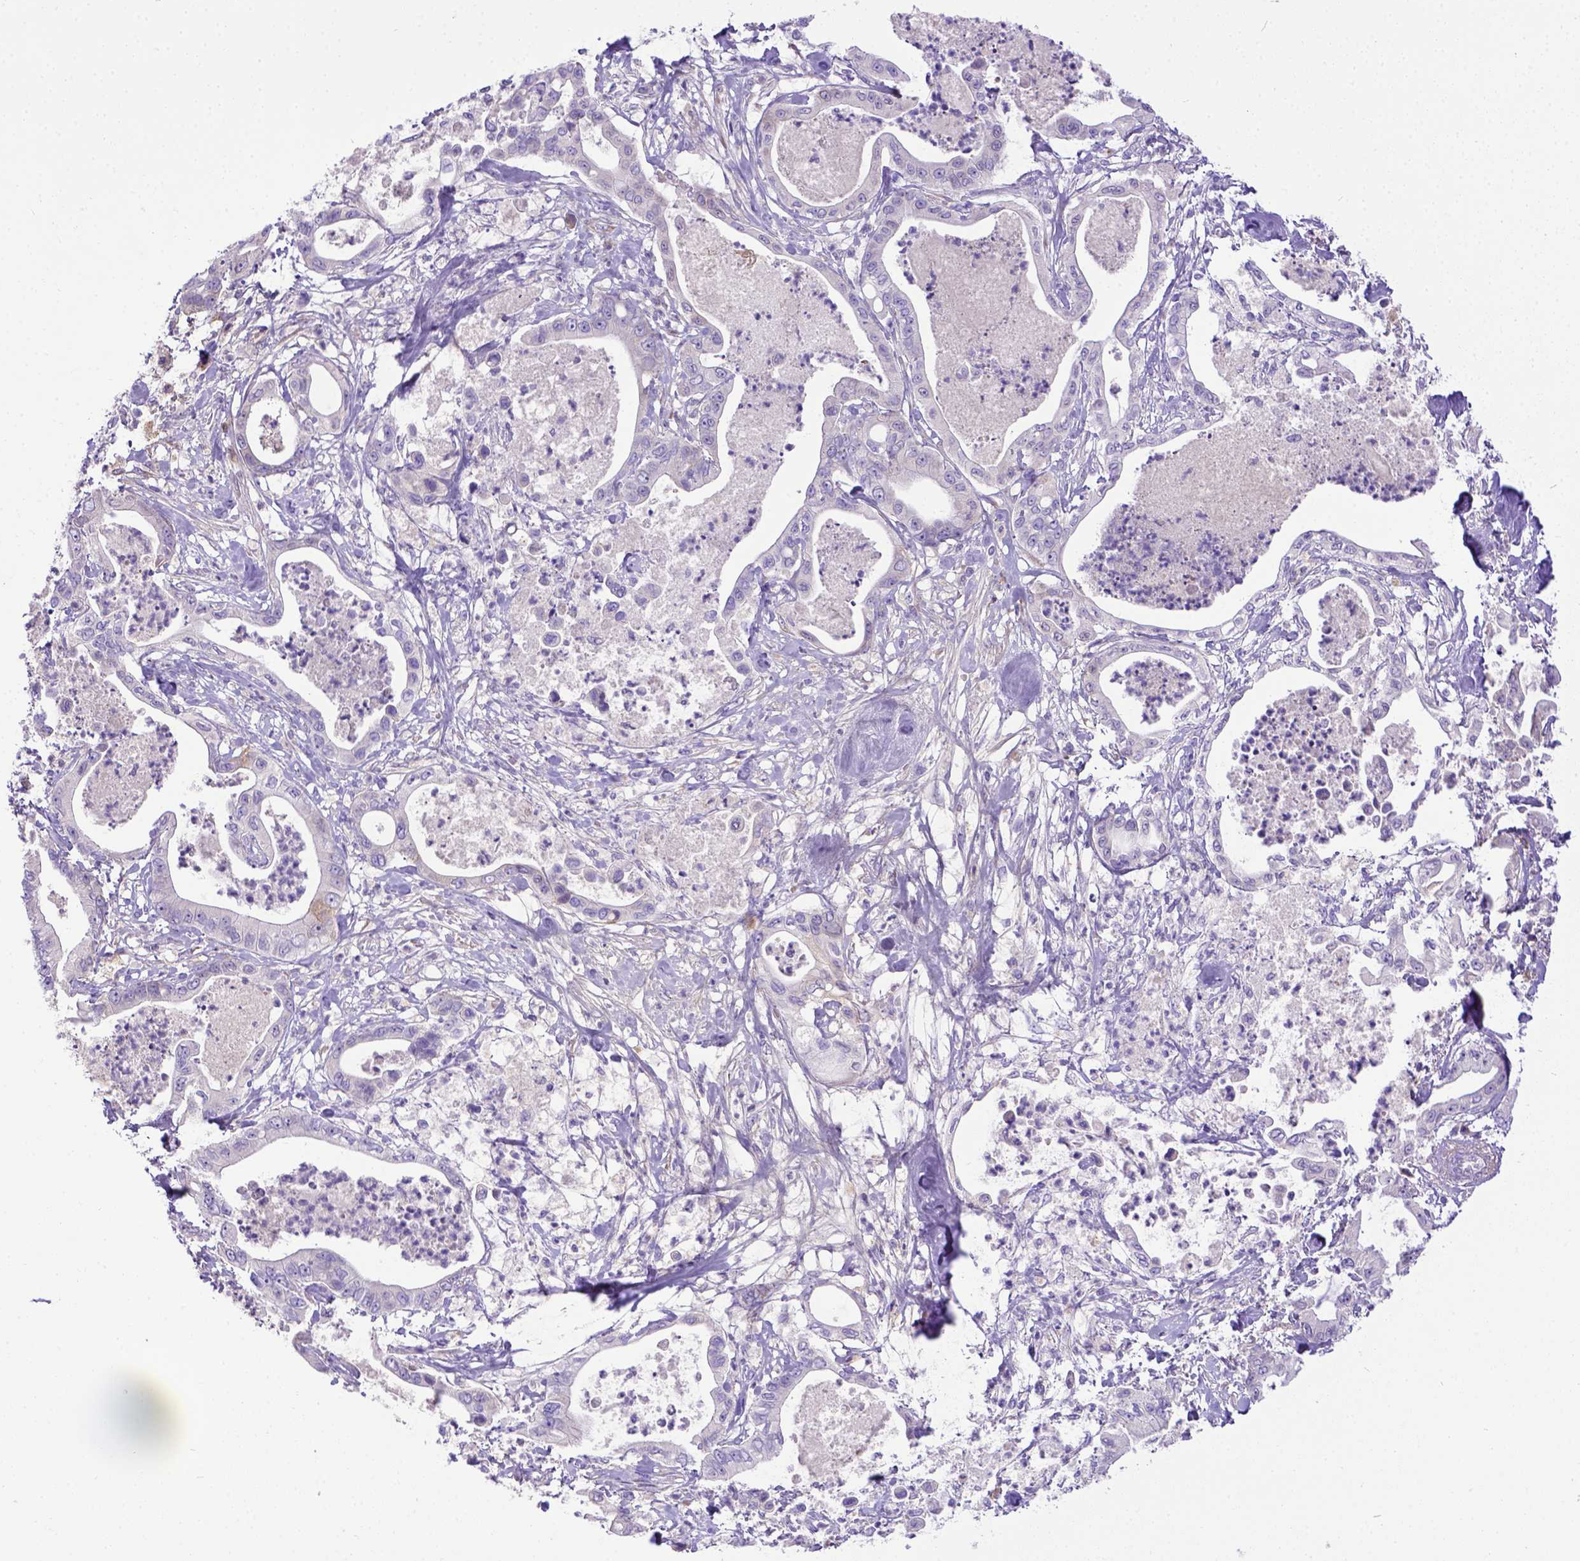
{"staining": {"intensity": "negative", "quantity": "none", "location": "none"}, "tissue": "pancreatic cancer", "cell_type": "Tumor cells", "image_type": "cancer", "snomed": [{"axis": "morphology", "description": "Adenocarcinoma, NOS"}, {"axis": "topography", "description": "Pancreas"}], "caption": "IHC image of pancreatic cancer stained for a protein (brown), which exhibits no expression in tumor cells. Brightfield microscopy of immunohistochemistry stained with DAB (3,3'-diaminobenzidine) (brown) and hematoxylin (blue), captured at high magnification.", "gene": "CFAP300", "patient": {"sex": "male", "age": 71}}